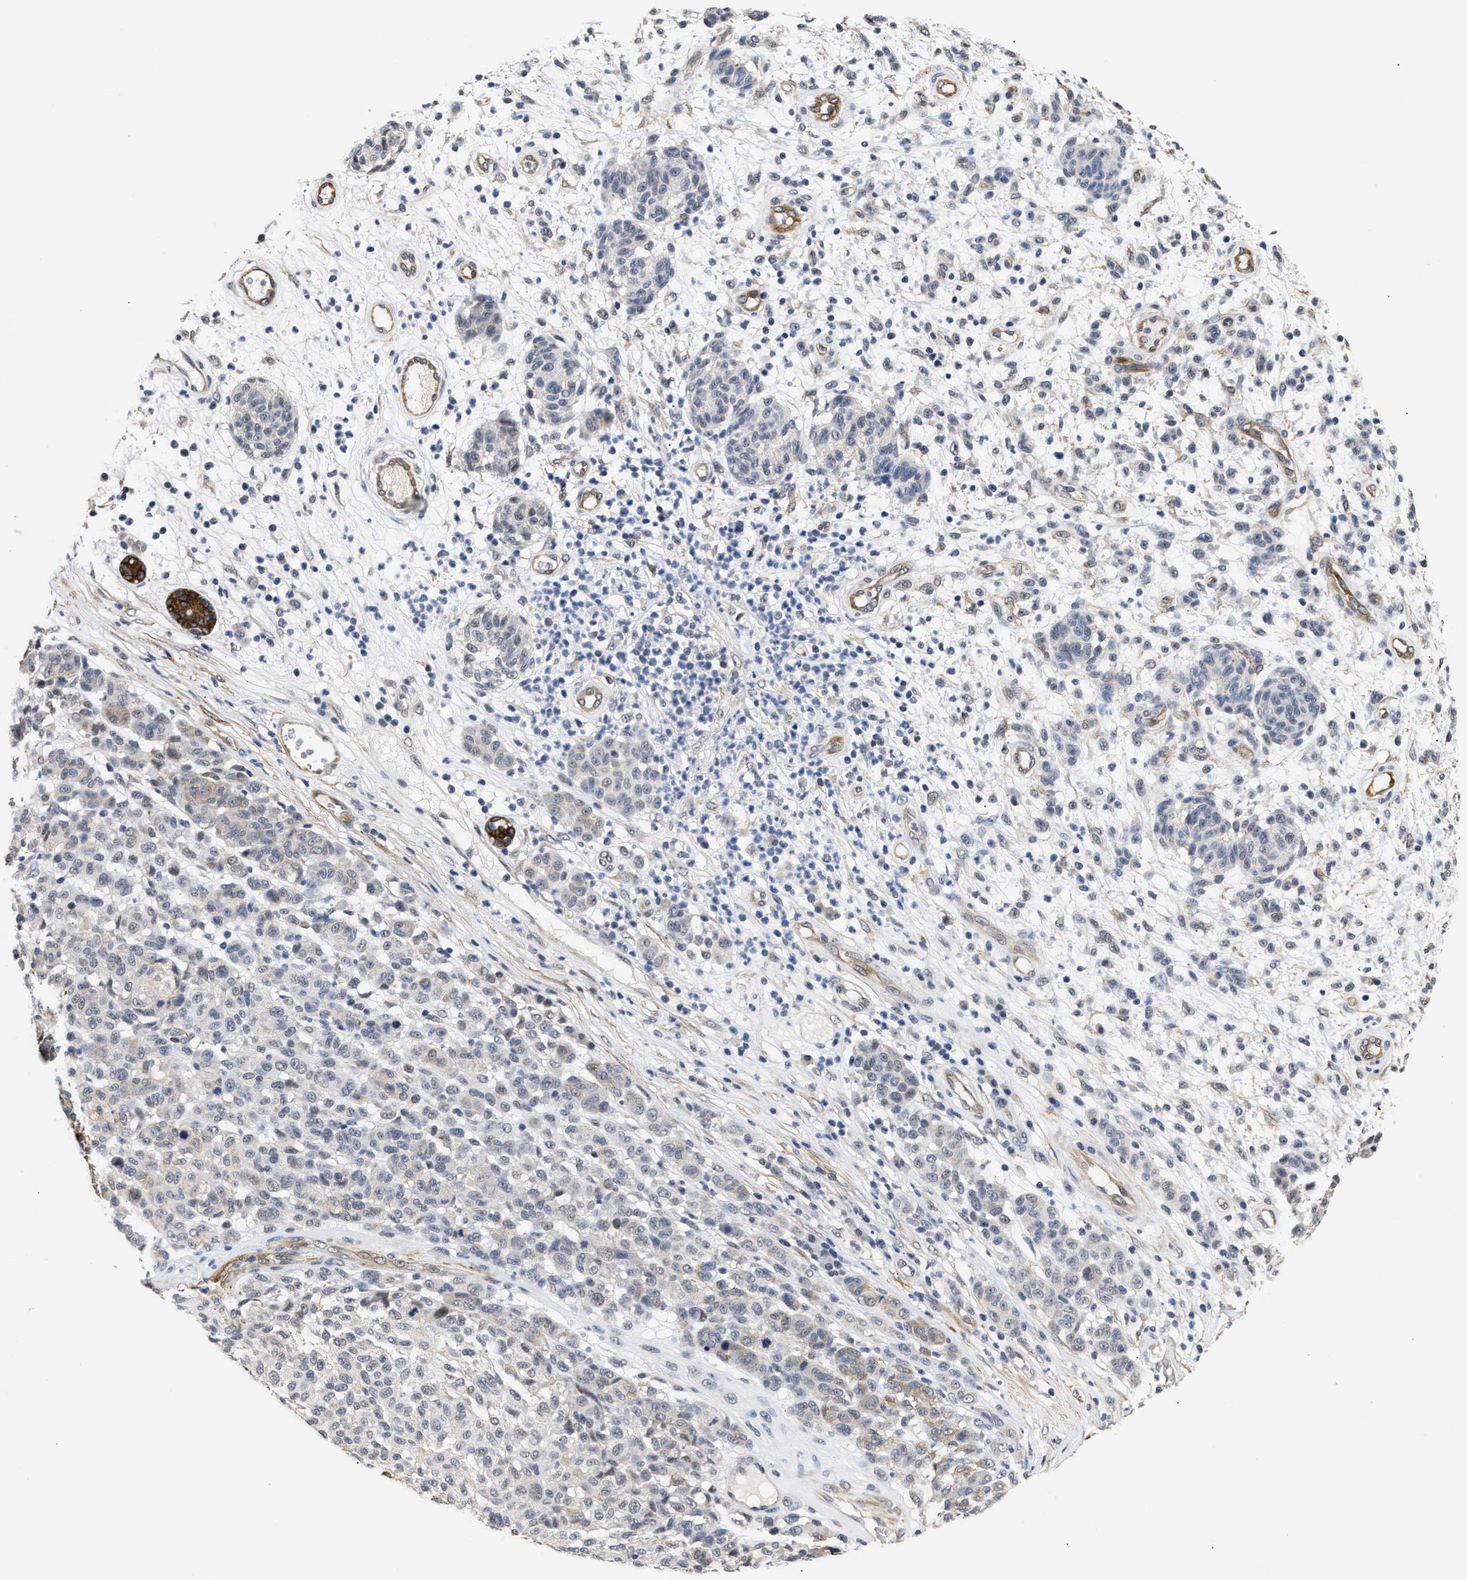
{"staining": {"intensity": "moderate", "quantity": "<25%", "location": "cytoplasmic/membranous"}, "tissue": "melanoma", "cell_type": "Tumor cells", "image_type": "cancer", "snomed": [{"axis": "morphology", "description": "Malignant melanoma, NOS"}, {"axis": "topography", "description": "Skin"}], "caption": "A photomicrograph of malignant melanoma stained for a protein reveals moderate cytoplasmic/membranous brown staining in tumor cells. (IHC, brightfield microscopy, high magnification).", "gene": "AHNAK2", "patient": {"sex": "male", "age": 59}}